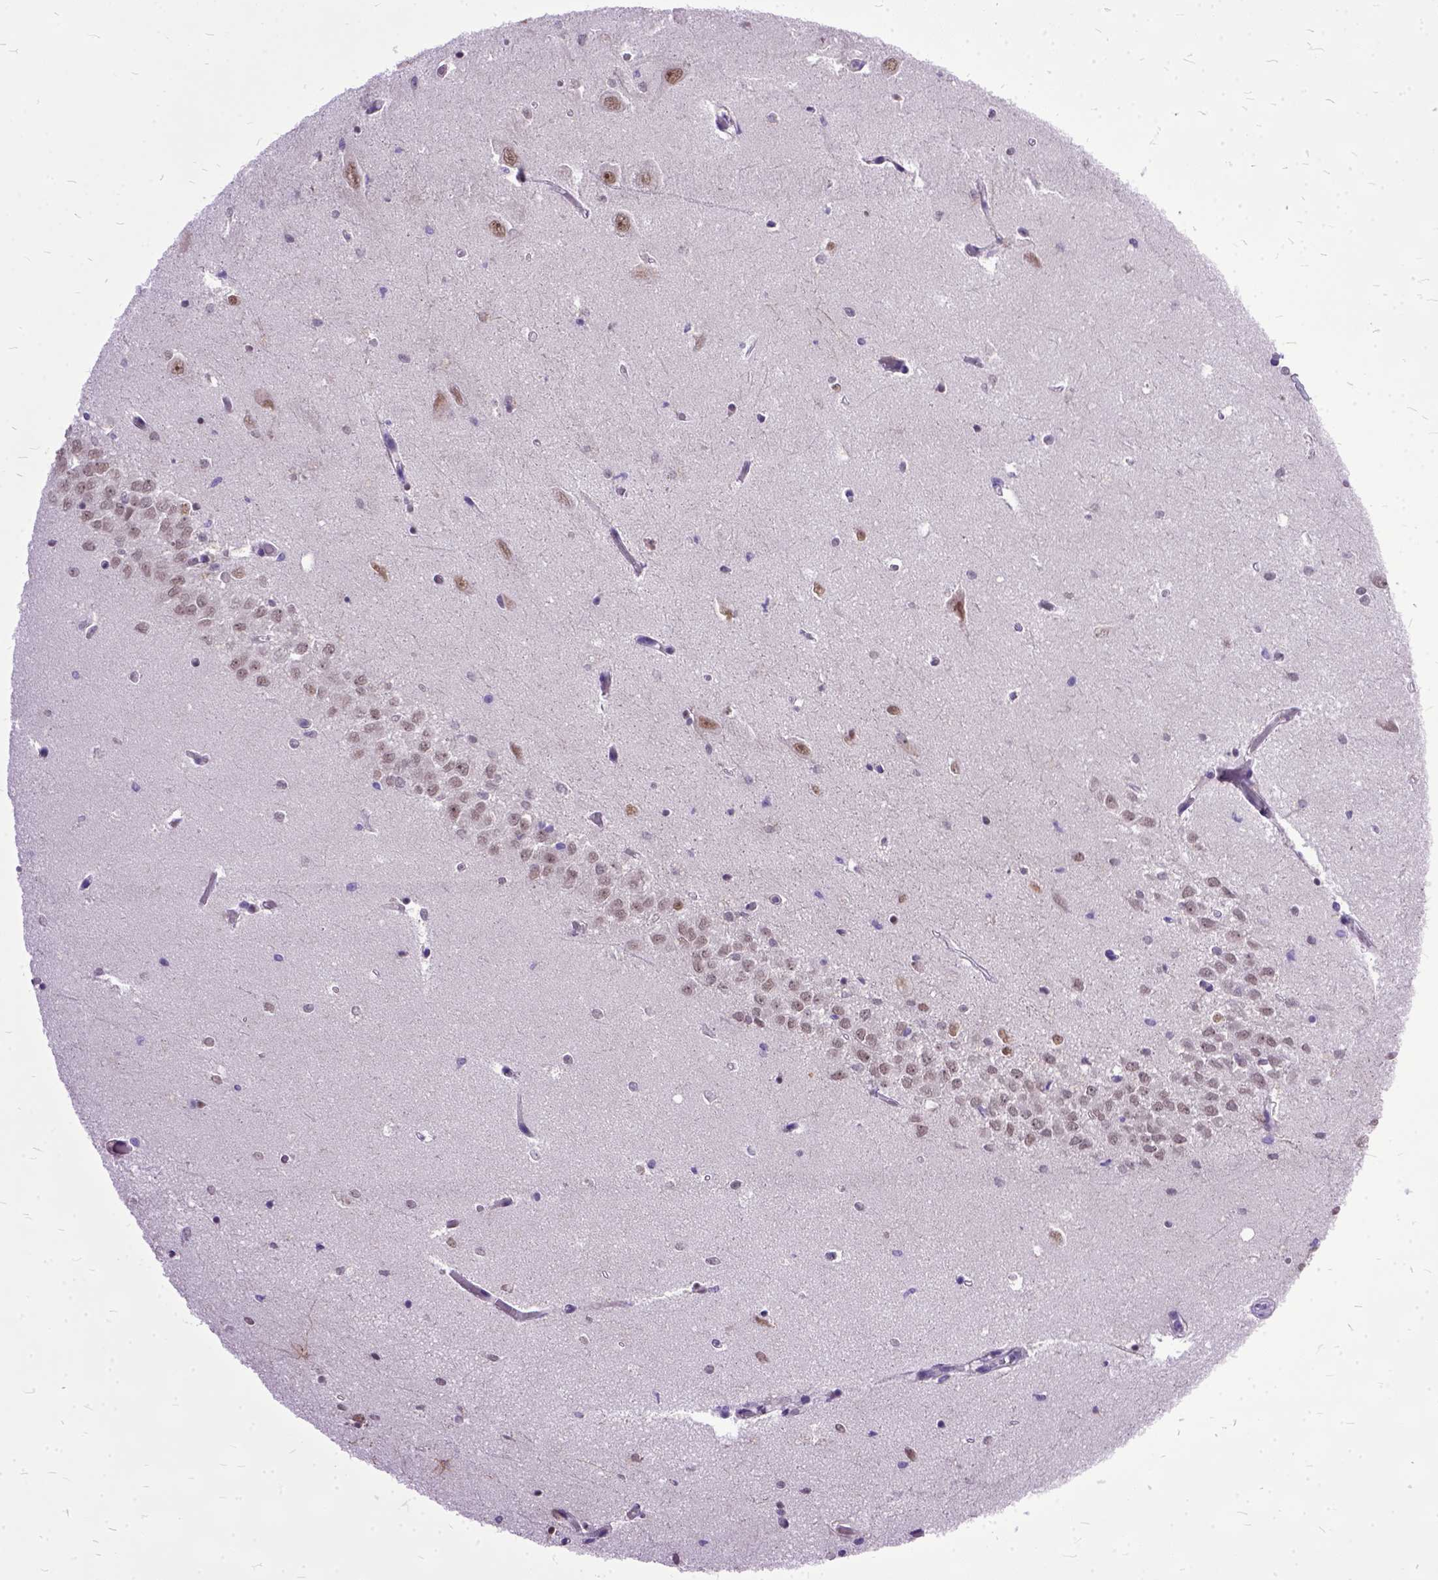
{"staining": {"intensity": "negative", "quantity": "none", "location": "none"}, "tissue": "hippocampus", "cell_type": "Glial cells", "image_type": "normal", "snomed": [{"axis": "morphology", "description": "Normal tissue, NOS"}, {"axis": "topography", "description": "Hippocampus"}], "caption": "The micrograph demonstrates no staining of glial cells in benign hippocampus.", "gene": "ORC5", "patient": {"sex": "female", "age": 64}}